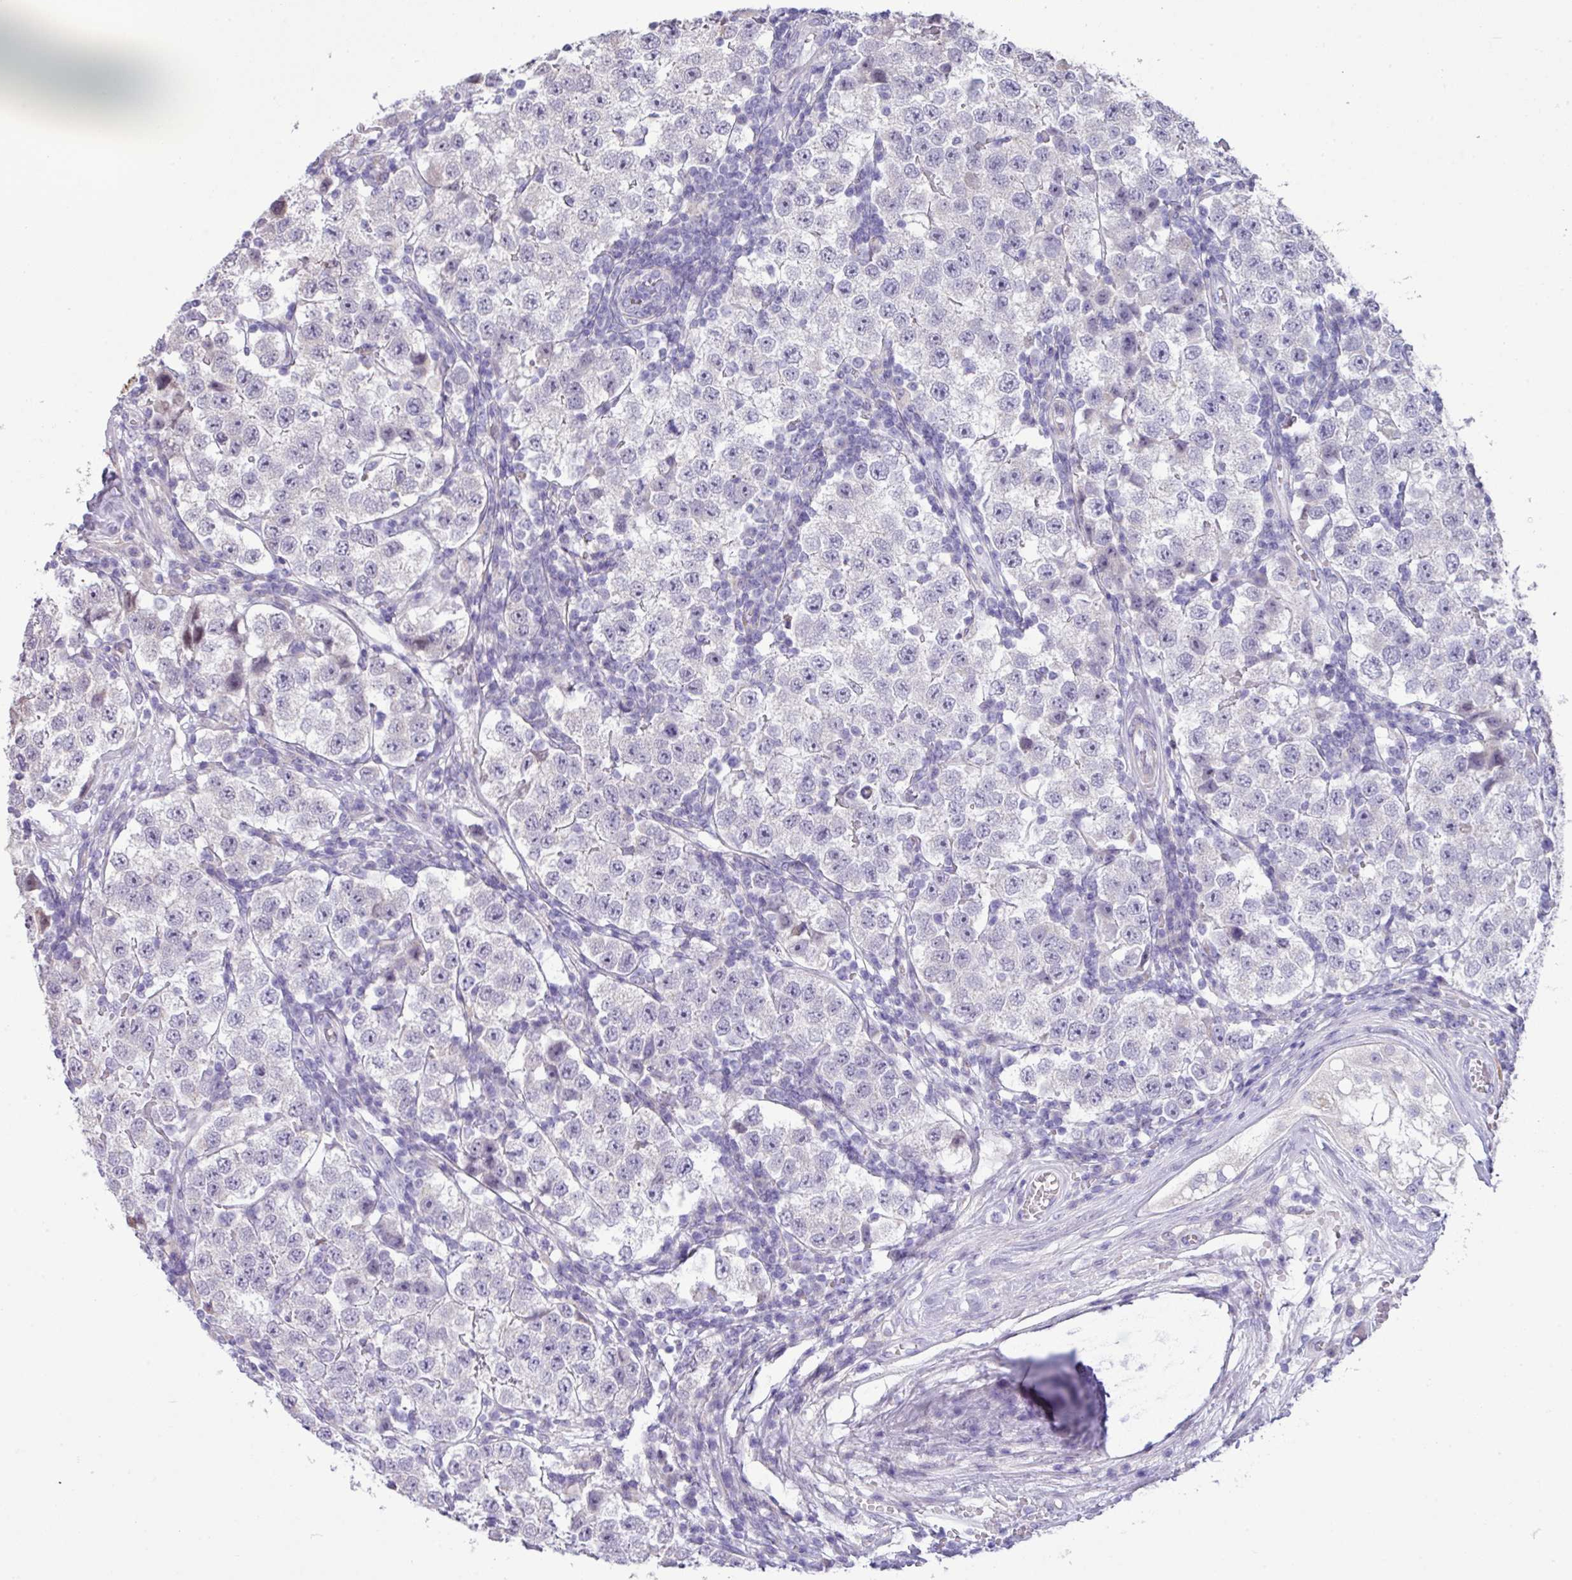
{"staining": {"intensity": "negative", "quantity": "none", "location": "none"}, "tissue": "testis cancer", "cell_type": "Tumor cells", "image_type": "cancer", "snomed": [{"axis": "morphology", "description": "Seminoma, NOS"}, {"axis": "topography", "description": "Testis"}], "caption": "The micrograph exhibits no significant staining in tumor cells of testis seminoma.", "gene": "IRGC", "patient": {"sex": "male", "age": 34}}